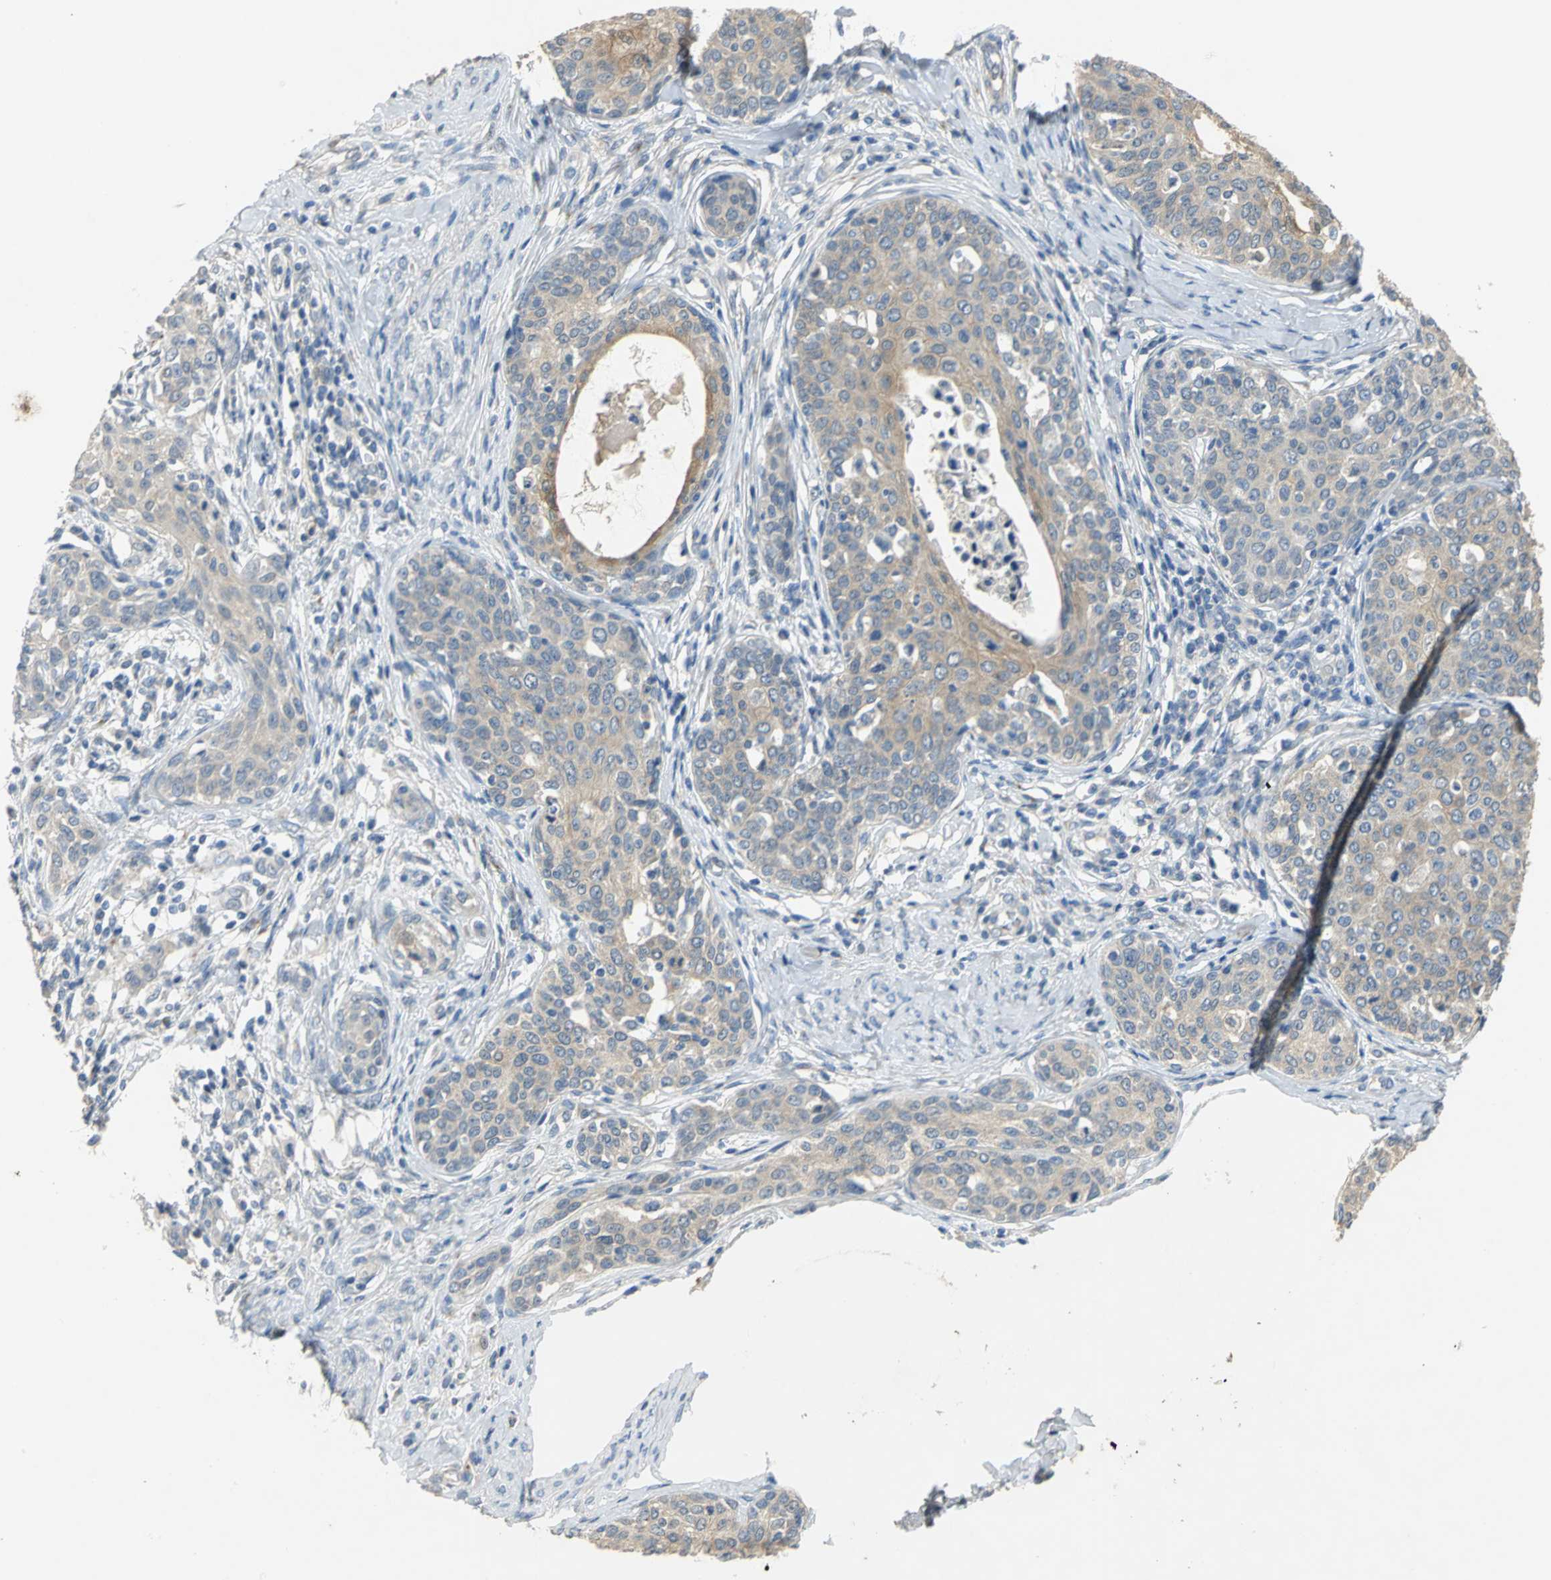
{"staining": {"intensity": "moderate", "quantity": ">75%", "location": "cytoplasmic/membranous"}, "tissue": "cervical cancer", "cell_type": "Tumor cells", "image_type": "cancer", "snomed": [{"axis": "morphology", "description": "Squamous cell carcinoma, NOS"}, {"axis": "morphology", "description": "Adenocarcinoma, NOS"}, {"axis": "topography", "description": "Cervix"}], "caption": "Cervical squamous cell carcinoma stained with a protein marker exhibits moderate staining in tumor cells.", "gene": "IL17RB", "patient": {"sex": "female", "age": 52}}